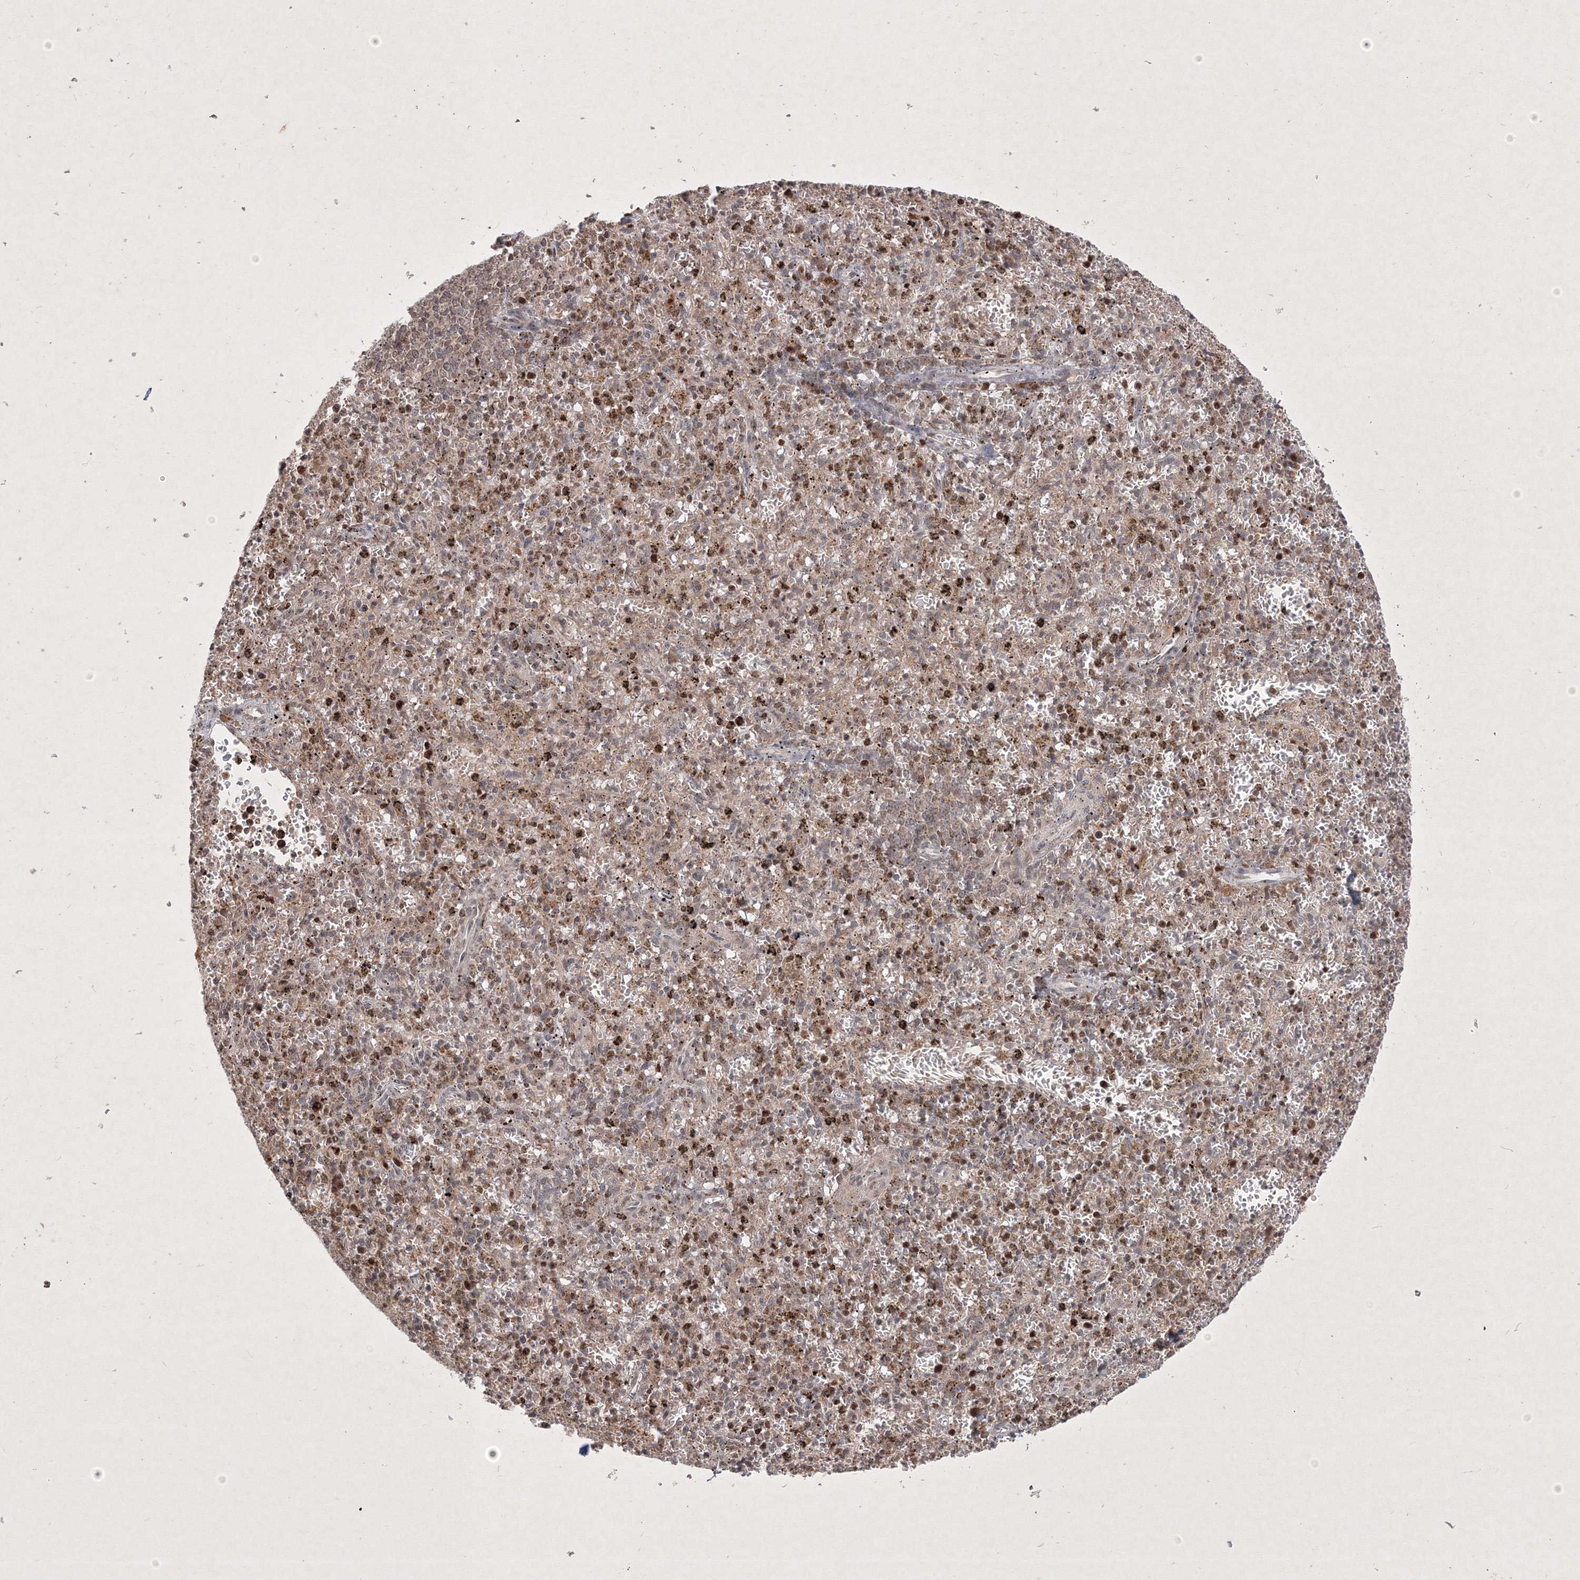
{"staining": {"intensity": "moderate", "quantity": "<25%", "location": "nuclear"}, "tissue": "spleen", "cell_type": "Cells in red pulp", "image_type": "normal", "snomed": [{"axis": "morphology", "description": "Normal tissue, NOS"}, {"axis": "topography", "description": "Spleen"}], "caption": "Immunohistochemistry (IHC) image of unremarkable spleen: human spleen stained using immunohistochemistry reveals low levels of moderate protein expression localized specifically in the nuclear of cells in red pulp, appearing as a nuclear brown color.", "gene": "TAB1", "patient": {"sex": "male", "age": 72}}